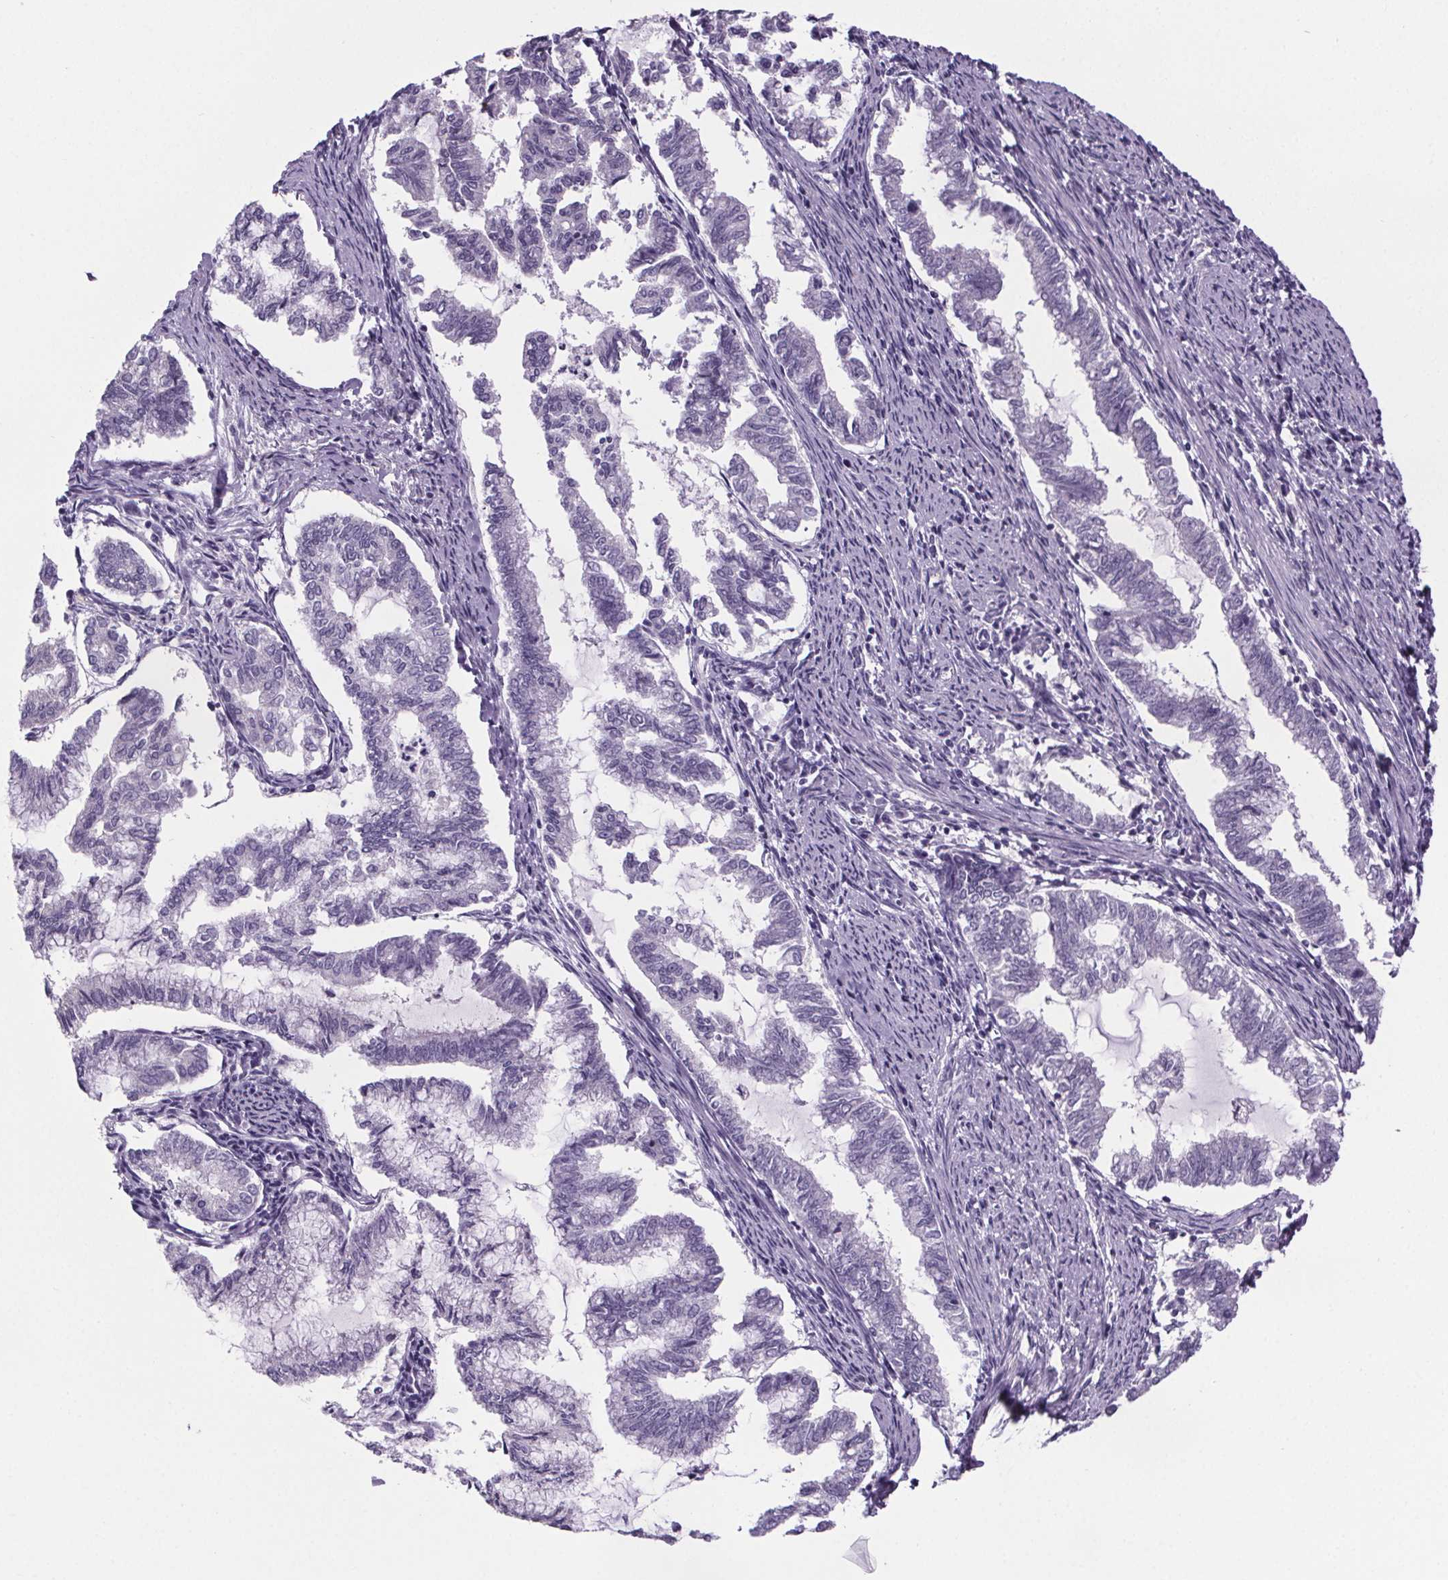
{"staining": {"intensity": "negative", "quantity": "none", "location": "none"}, "tissue": "endometrial cancer", "cell_type": "Tumor cells", "image_type": "cancer", "snomed": [{"axis": "morphology", "description": "Adenocarcinoma, NOS"}, {"axis": "topography", "description": "Endometrium"}], "caption": "Immunohistochemistry (IHC) of endometrial cancer (adenocarcinoma) demonstrates no positivity in tumor cells. (Stains: DAB immunohistochemistry (IHC) with hematoxylin counter stain, Microscopy: brightfield microscopy at high magnification).", "gene": "CUBN", "patient": {"sex": "female", "age": 79}}